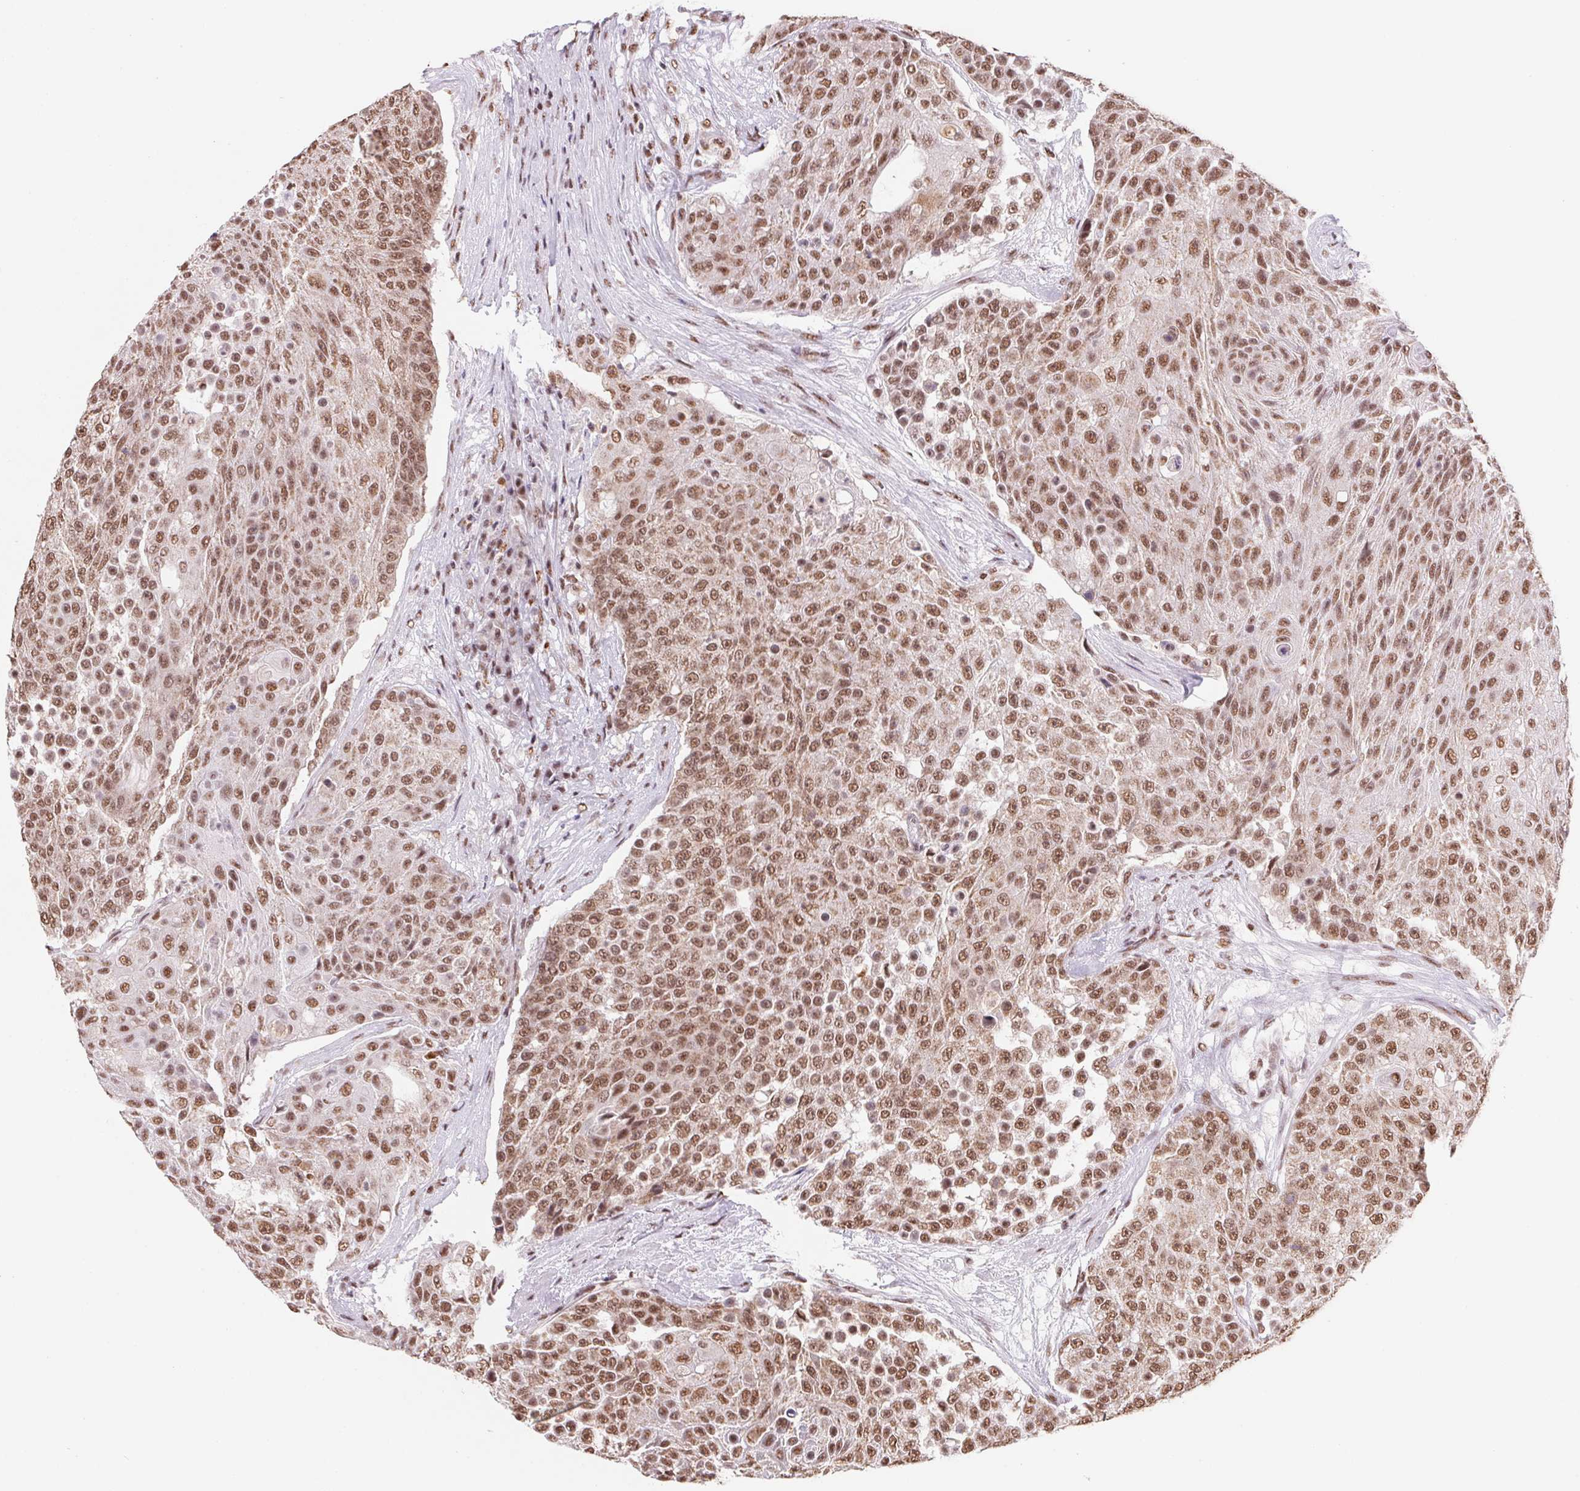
{"staining": {"intensity": "moderate", "quantity": ">75%", "location": "nuclear"}, "tissue": "urothelial cancer", "cell_type": "Tumor cells", "image_type": "cancer", "snomed": [{"axis": "morphology", "description": "Urothelial carcinoma, High grade"}, {"axis": "topography", "description": "Urinary bladder"}], "caption": "Immunohistochemical staining of human high-grade urothelial carcinoma exhibits moderate nuclear protein staining in about >75% of tumor cells.", "gene": "SNRPG", "patient": {"sex": "female", "age": 63}}